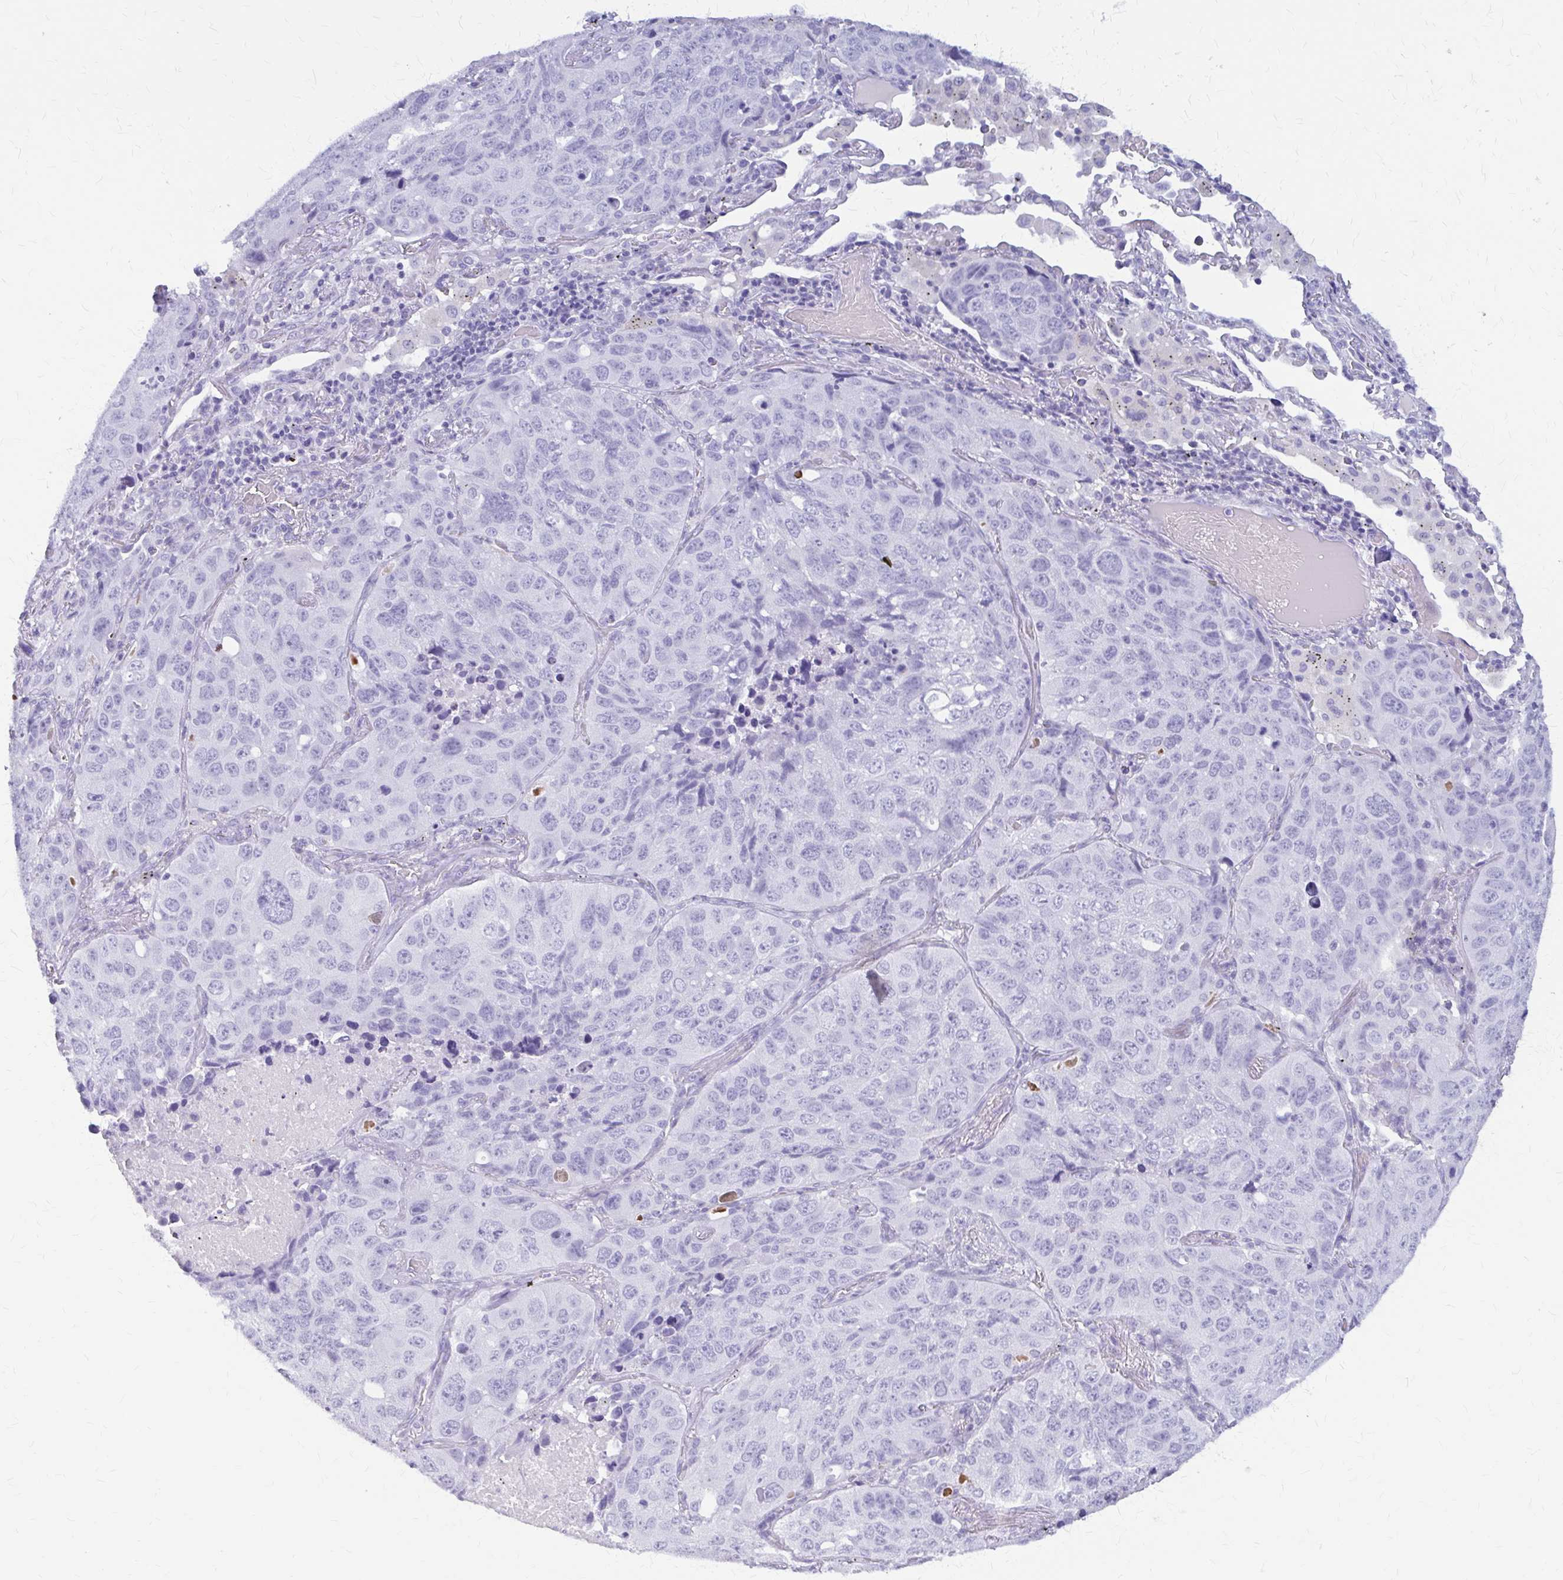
{"staining": {"intensity": "negative", "quantity": "none", "location": "none"}, "tissue": "lung cancer", "cell_type": "Tumor cells", "image_type": "cancer", "snomed": [{"axis": "morphology", "description": "Squamous cell carcinoma, NOS"}, {"axis": "topography", "description": "Lung"}], "caption": "Lung cancer was stained to show a protein in brown. There is no significant positivity in tumor cells.", "gene": "KLHDC7A", "patient": {"sex": "male", "age": 60}}